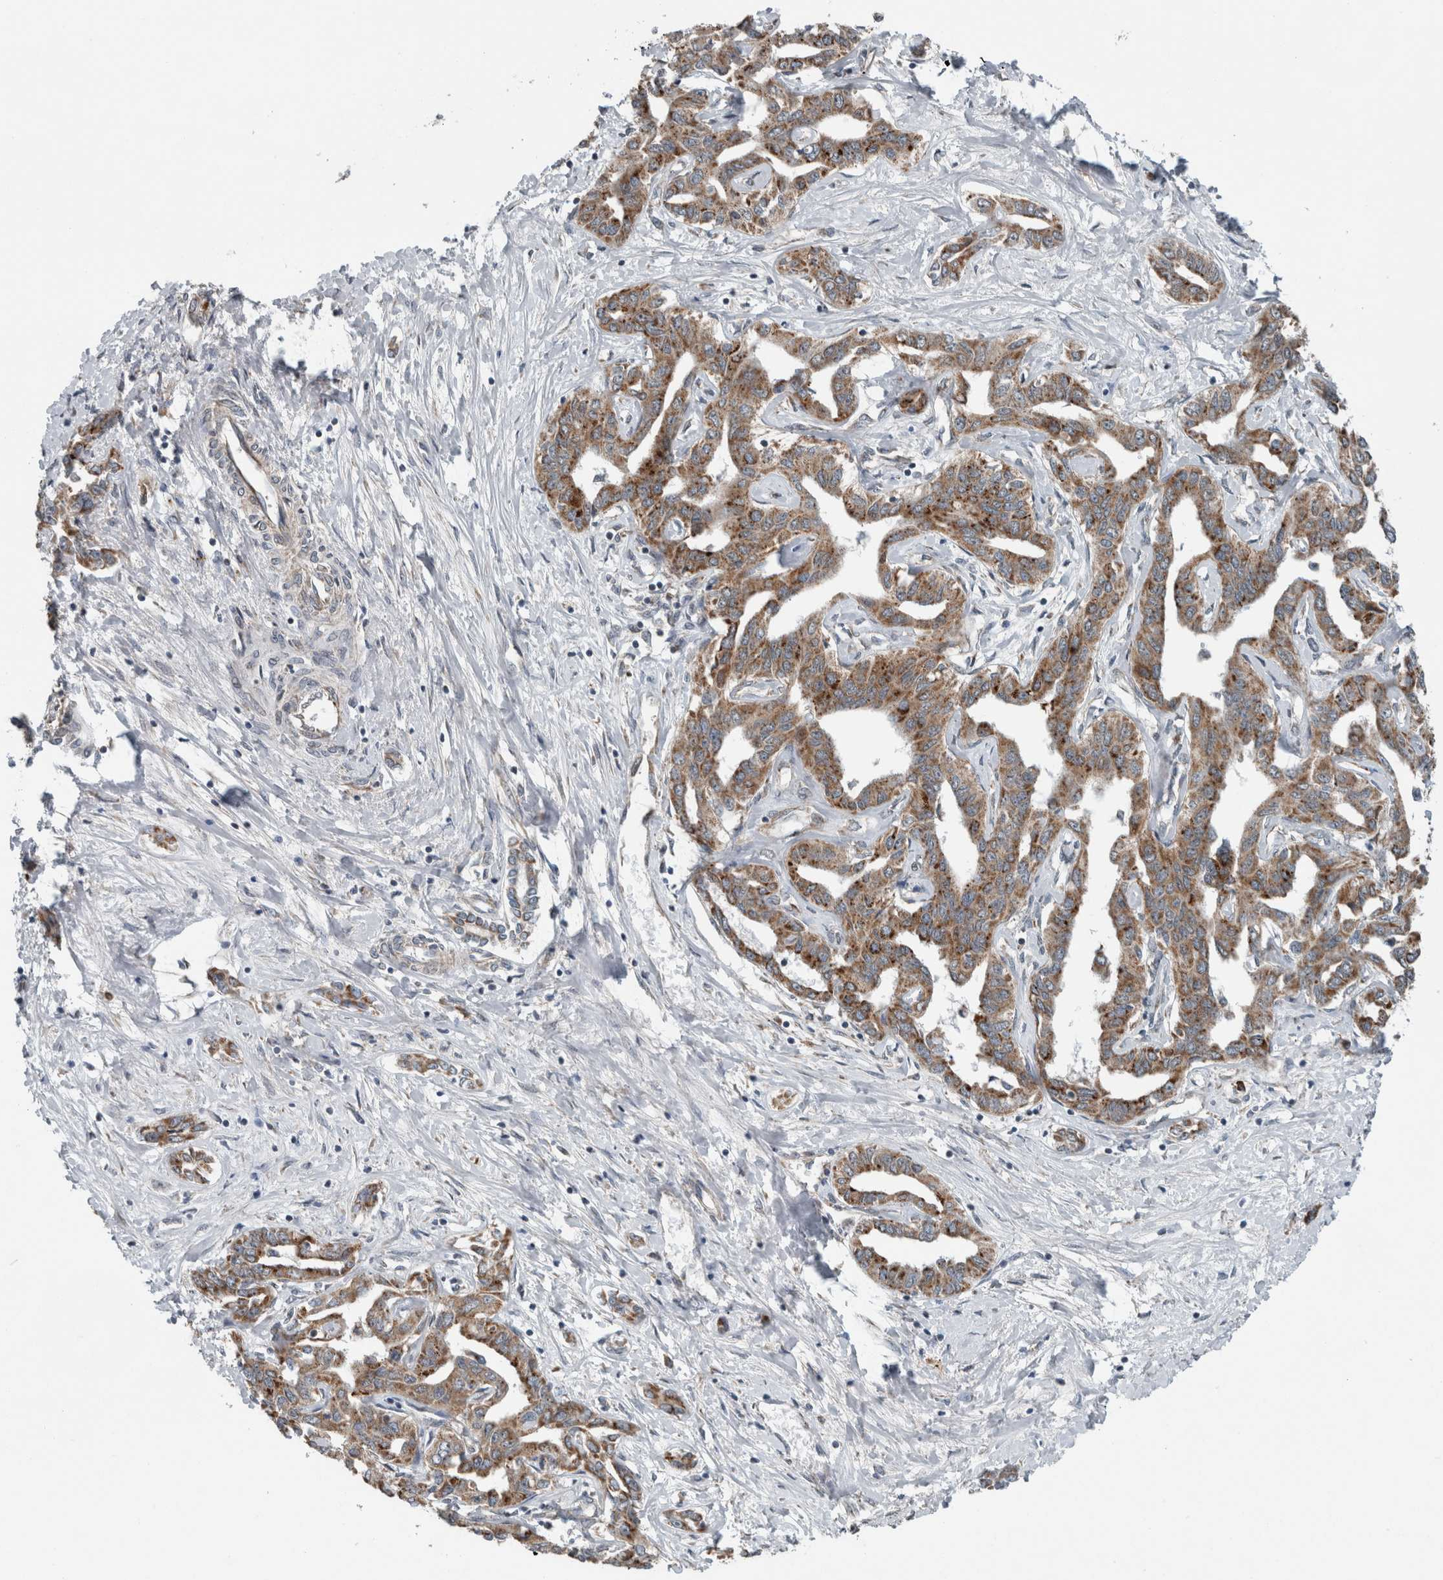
{"staining": {"intensity": "strong", "quantity": ">75%", "location": "cytoplasmic/membranous"}, "tissue": "liver cancer", "cell_type": "Tumor cells", "image_type": "cancer", "snomed": [{"axis": "morphology", "description": "Cholangiocarcinoma"}, {"axis": "topography", "description": "Liver"}], "caption": "A micrograph showing strong cytoplasmic/membranous positivity in approximately >75% of tumor cells in liver cancer (cholangiocarcinoma), as visualized by brown immunohistochemical staining.", "gene": "GBA2", "patient": {"sex": "male", "age": 59}}